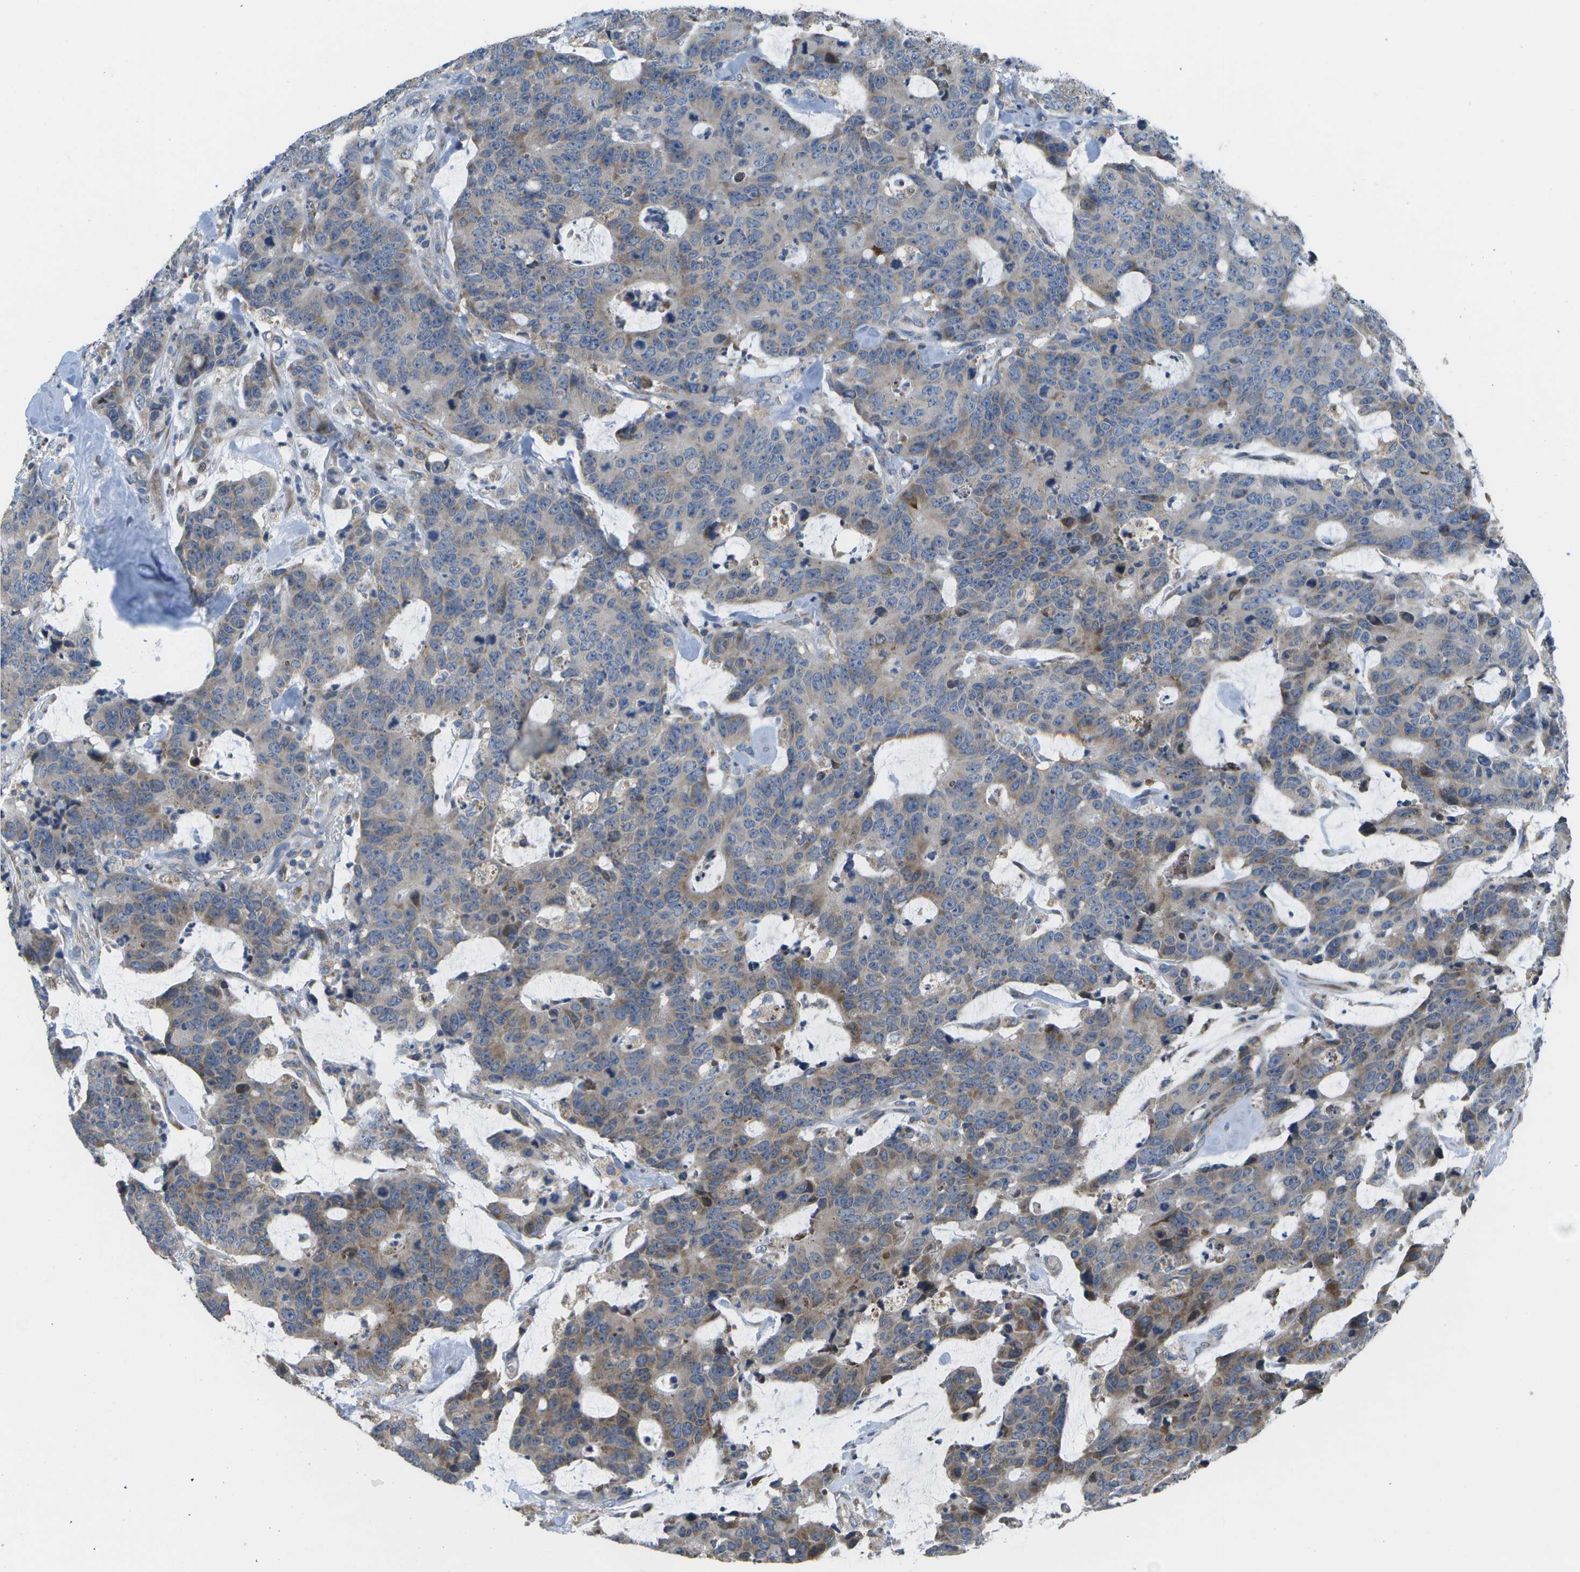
{"staining": {"intensity": "moderate", "quantity": "<25%", "location": "cytoplasmic/membranous"}, "tissue": "colorectal cancer", "cell_type": "Tumor cells", "image_type": "cancer", "snomed": [{"axis": "morphology", "description": "Adenocarcinoma, NOS"}, {"axis": "topography", "description": "Colon"}], "caption": "Tumor cells display moderate cytoplasmic/membranous positivity in approximately <25% of cells in colorectal cancer (adenocarcinoma).", "gene": "HADHA", "patient": {"sex": "female", "age": 86}}